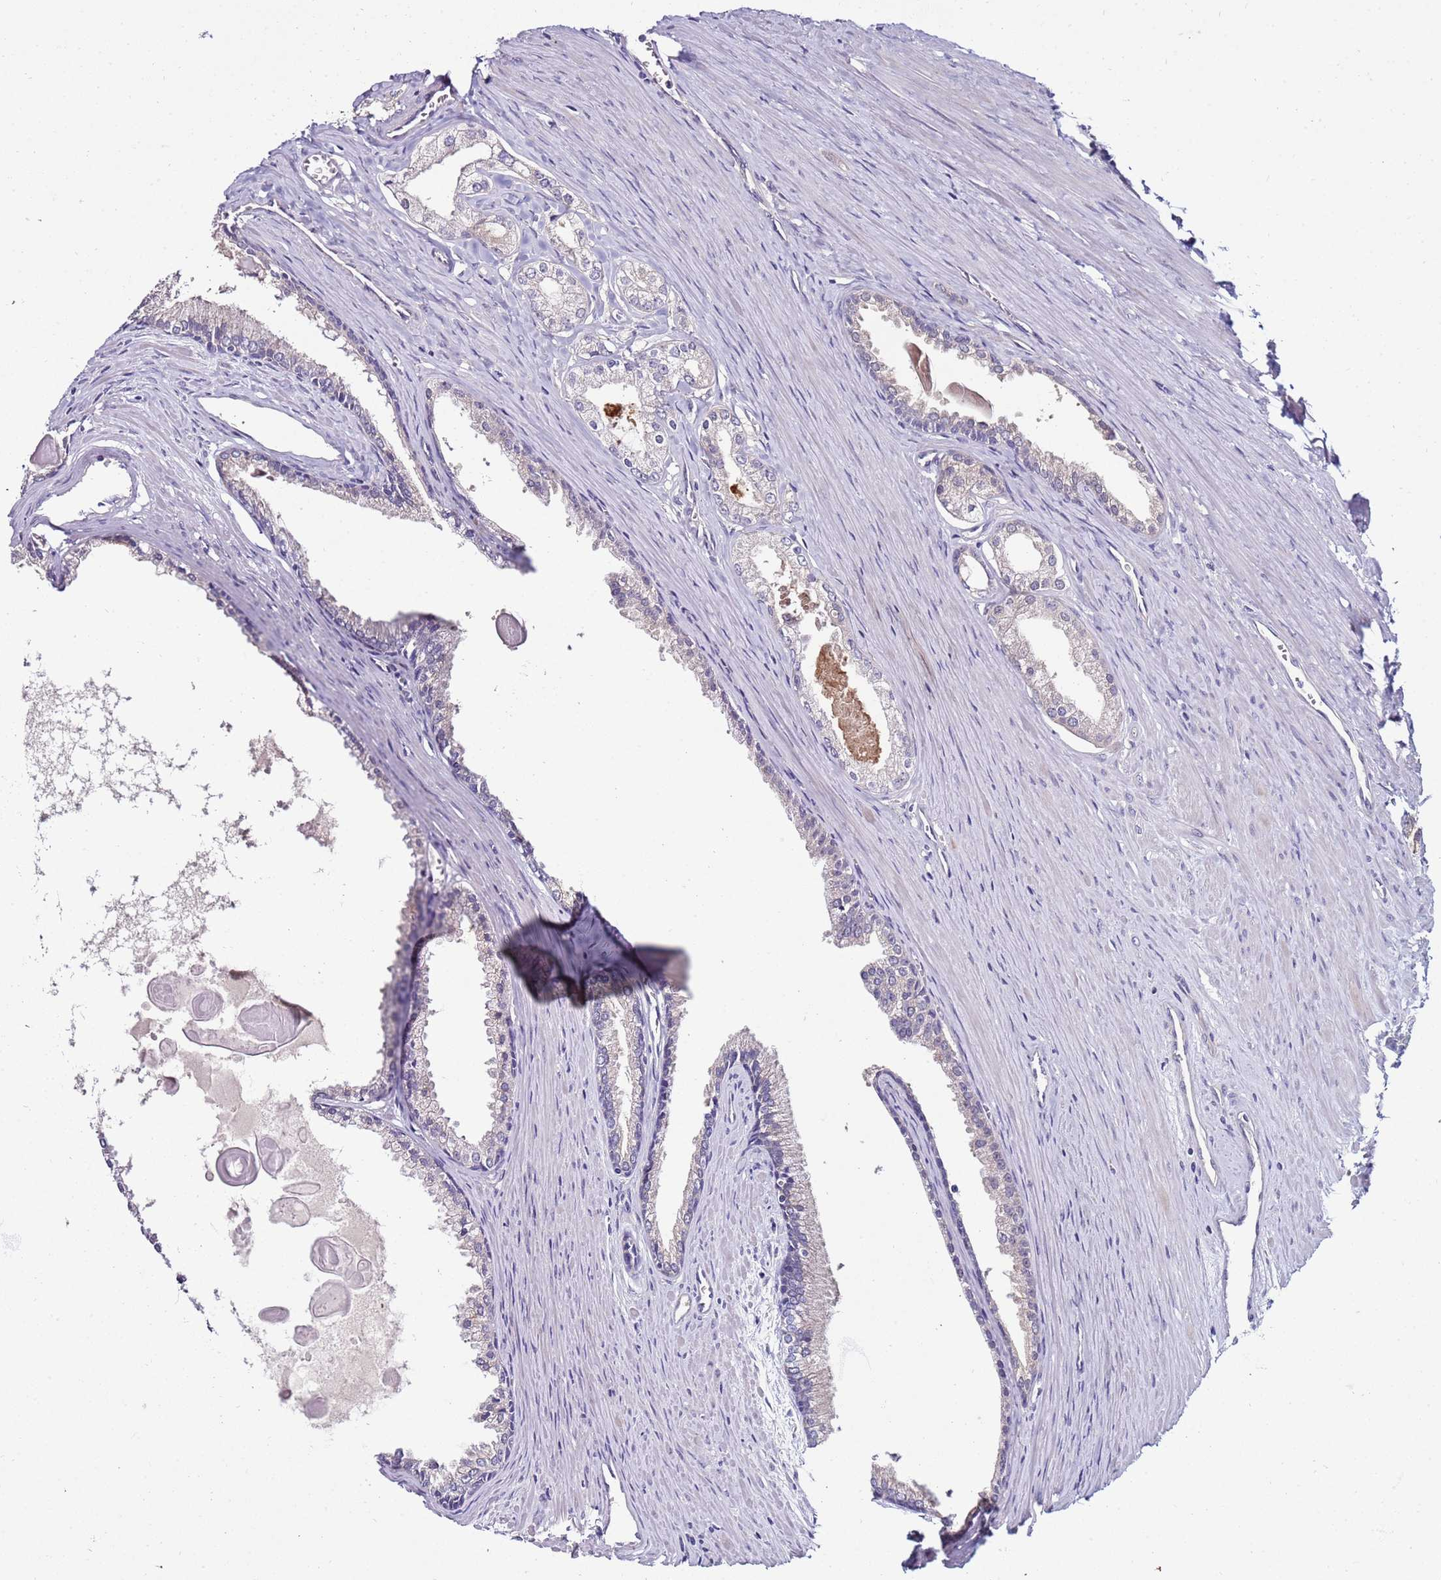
{"staining": {"intensity": "negative", "quantity": "none", "location": "none"}, "tissue": "prostate cancer", "cell_type": "Tumor cells", "image_type": "cancer", "snomed": [{"axis": "morphology", "description": "Adenocarcinoma, High grade"}, {"axis": "topography", "description": "Prostate"}], "caption": "IHC micrograph of neoplastic tissue: human prostate cancer stained with DAB exhibits no significant protein positivity in tumor cells.", "gene": "GPN3", "patient": {"sex": "male", "age": 68}}